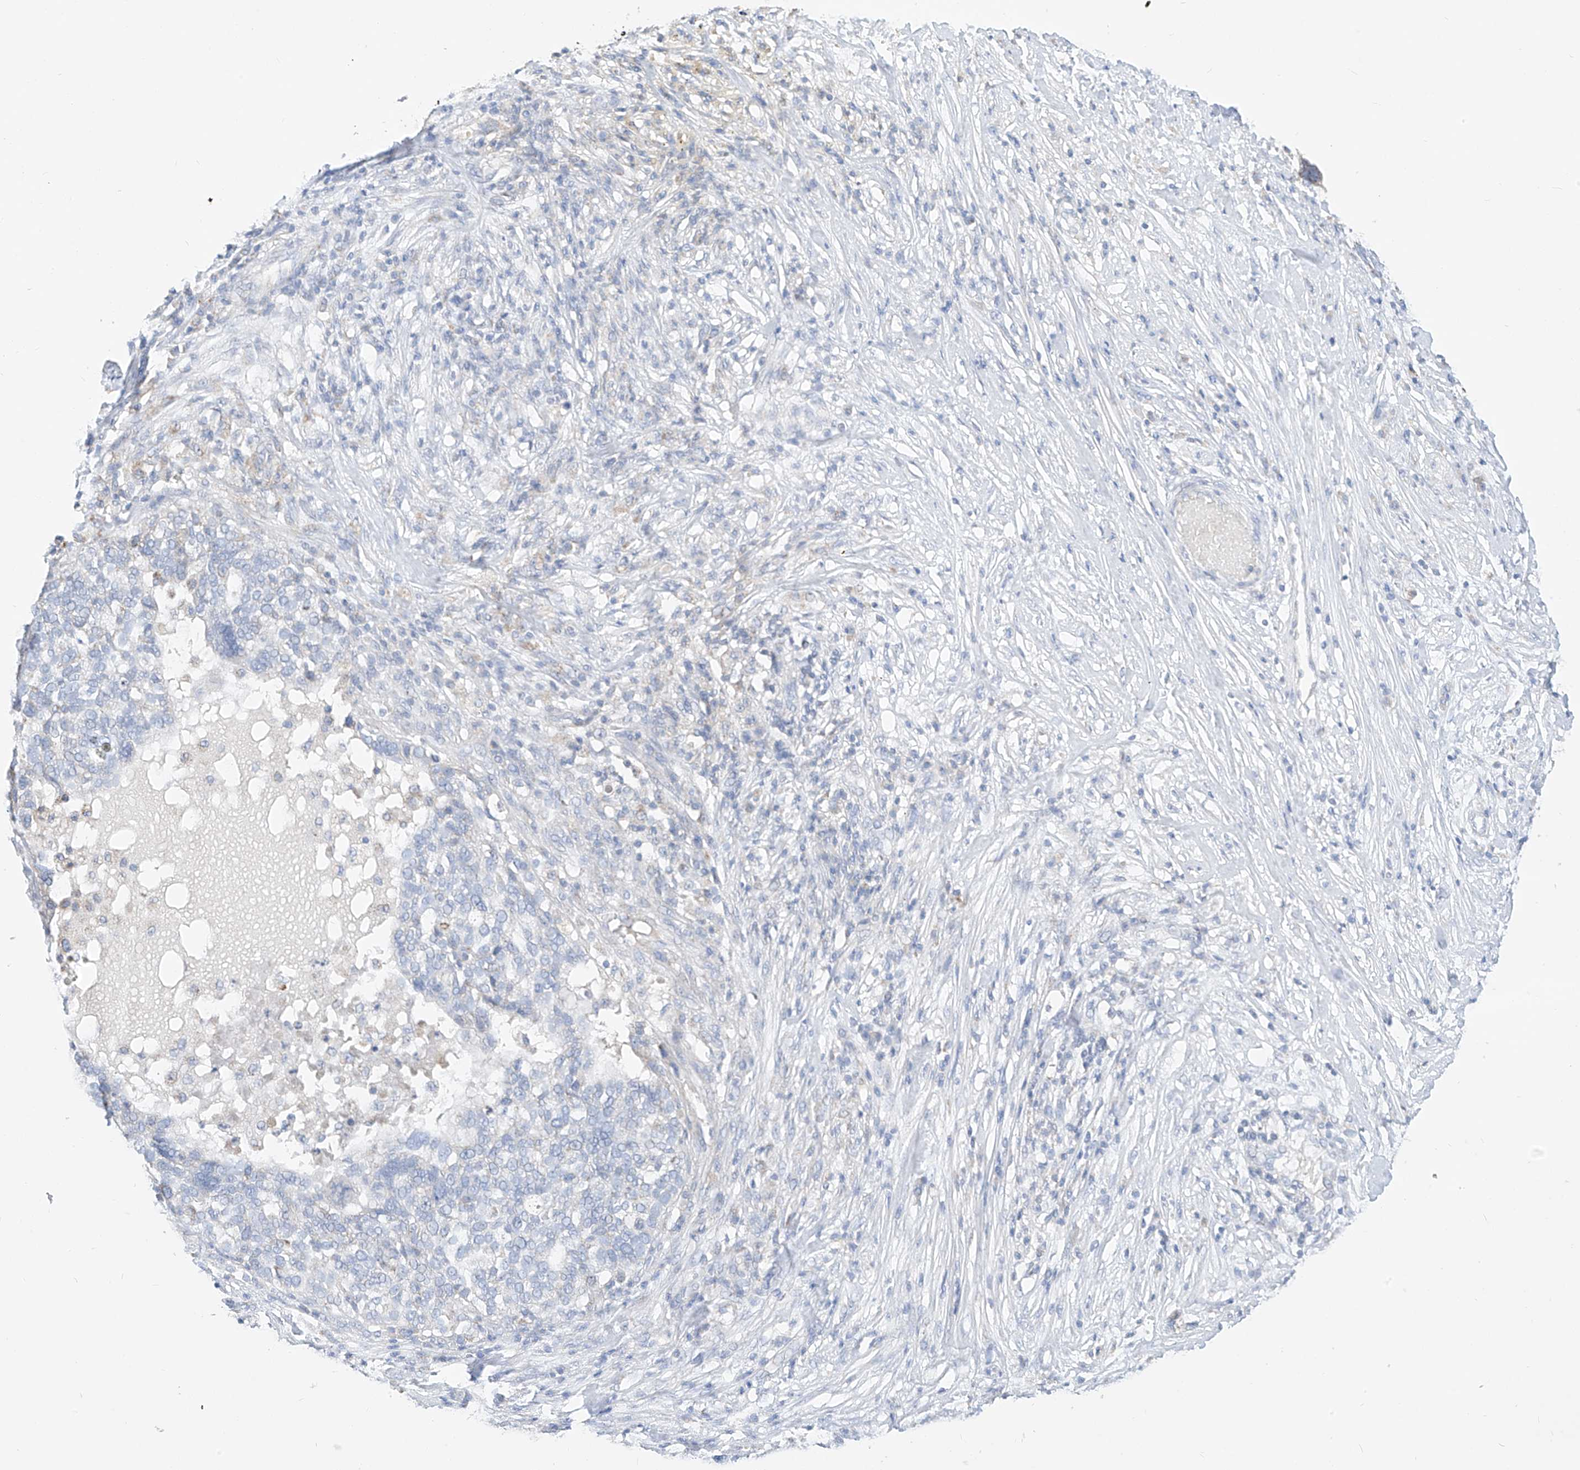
{"staining": {"intensity": "negative", "quantity": "none", "location": "none"}, "tissue": "ovarian cancer", "cell_type": "Tumor cells", "image_type": "cancer", "snomed": [{"axis": "morphology", "description": "Cystadenocarcinoma, serous, NOS"}, {"axis": "topography", "description": "Ovary"}], "caption": "Tumor cells are negative for protein expression in human serous cystadenocarcinoma (ovarian).", "gene": "RASA2", "patient": {"sex": "female", "age": 59}}